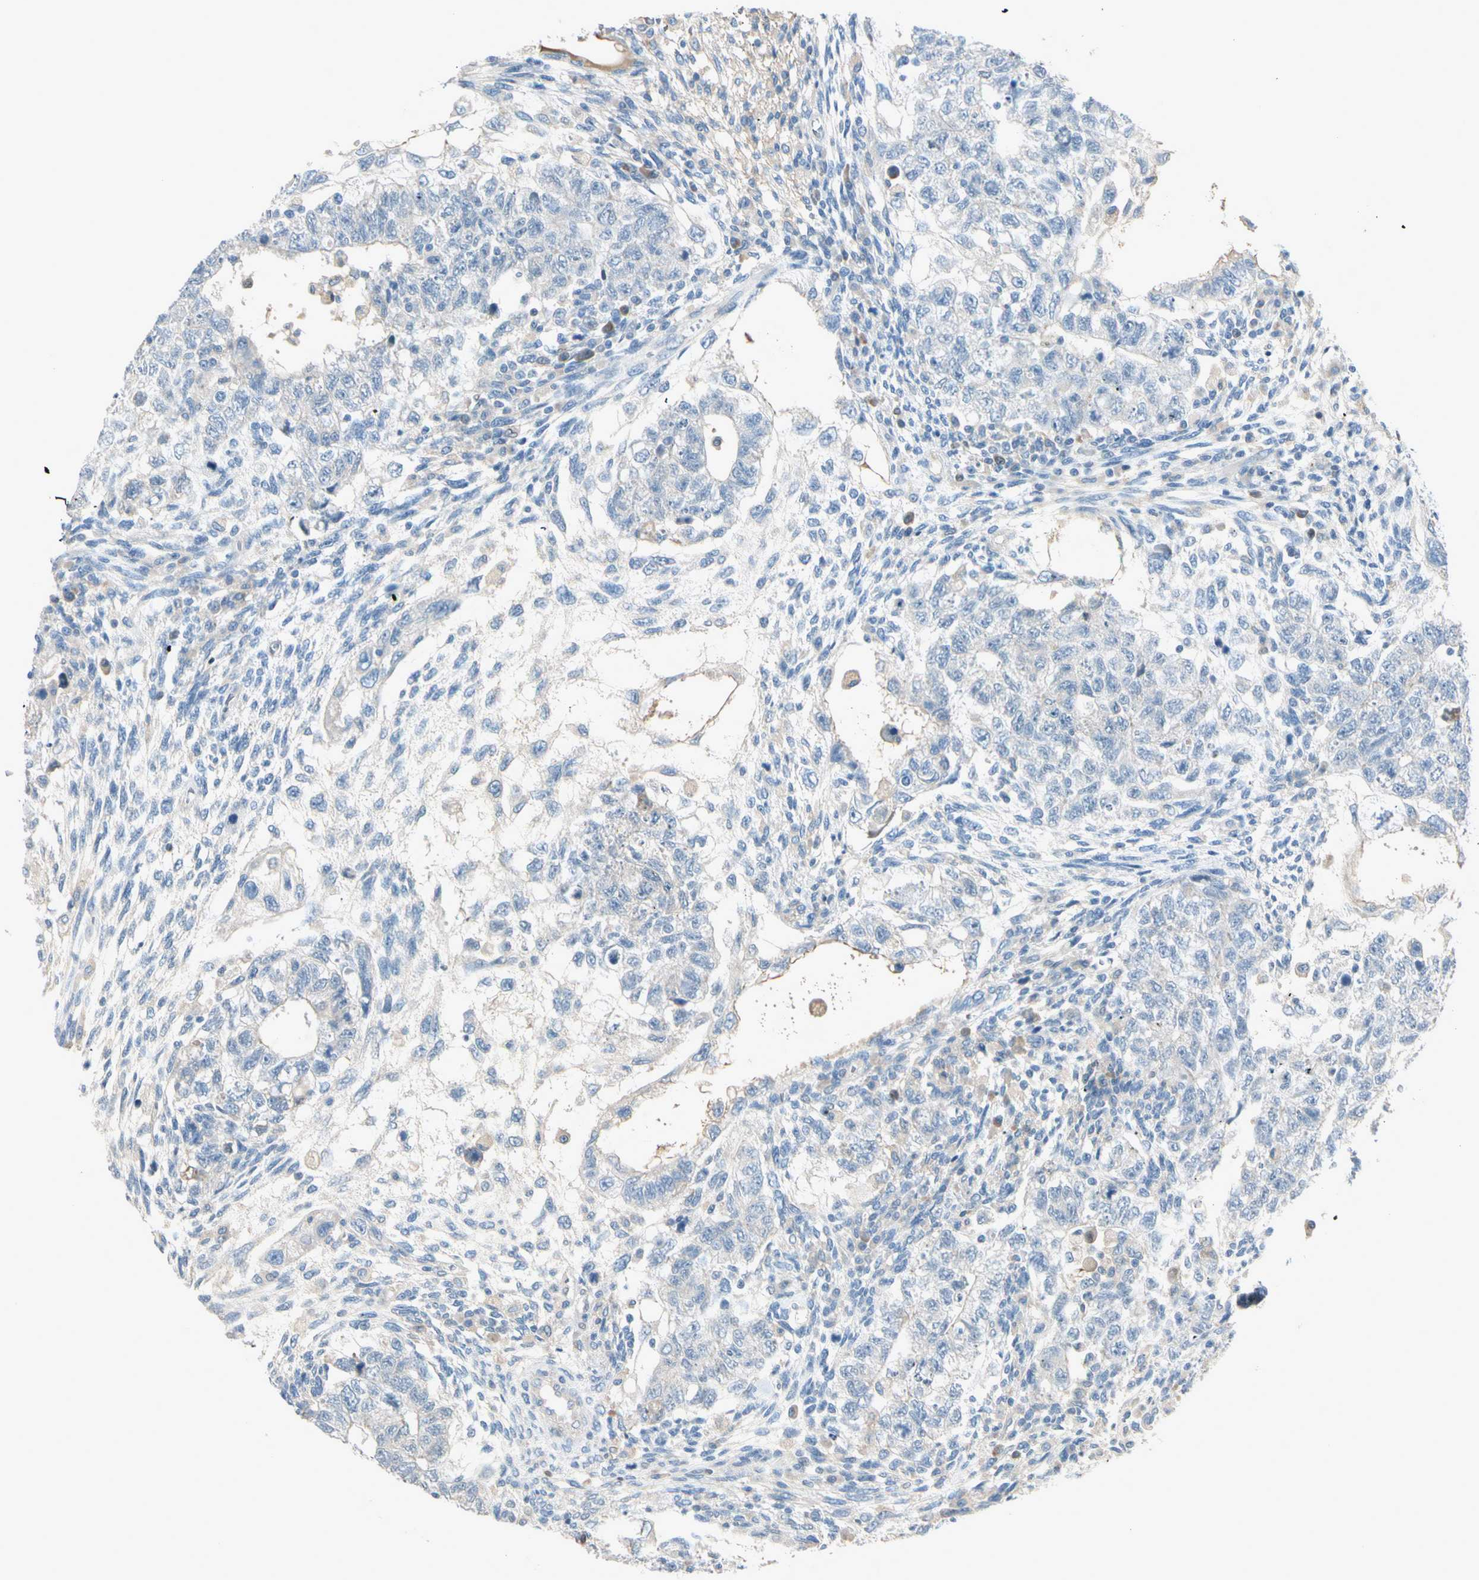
{"staining": {"intensity": "negative", "quantity": "none", "location": "none"}, "tissue": "testis cancer", "cell_type": "Tumor cells", "image_type": "cancer", "snomed": [{"axis": "morphology", "description": "Normal tissue, NOS"}, {"axis": "morphology", "description": "Carcinoma, Embryonal, NOS"}, {"axis": "topography", "description": "Testis"}], "caption": "A histopathology image of human testis embryonal carcinoma is negative for staining in tumor cells. (DAB (3,3'-diaminobenzidine) immunohistochemistry (IHC) with hematoxylin counter stain).", "gene": "CYP2E1", "patient": {"sex": "male", "age": 36}}